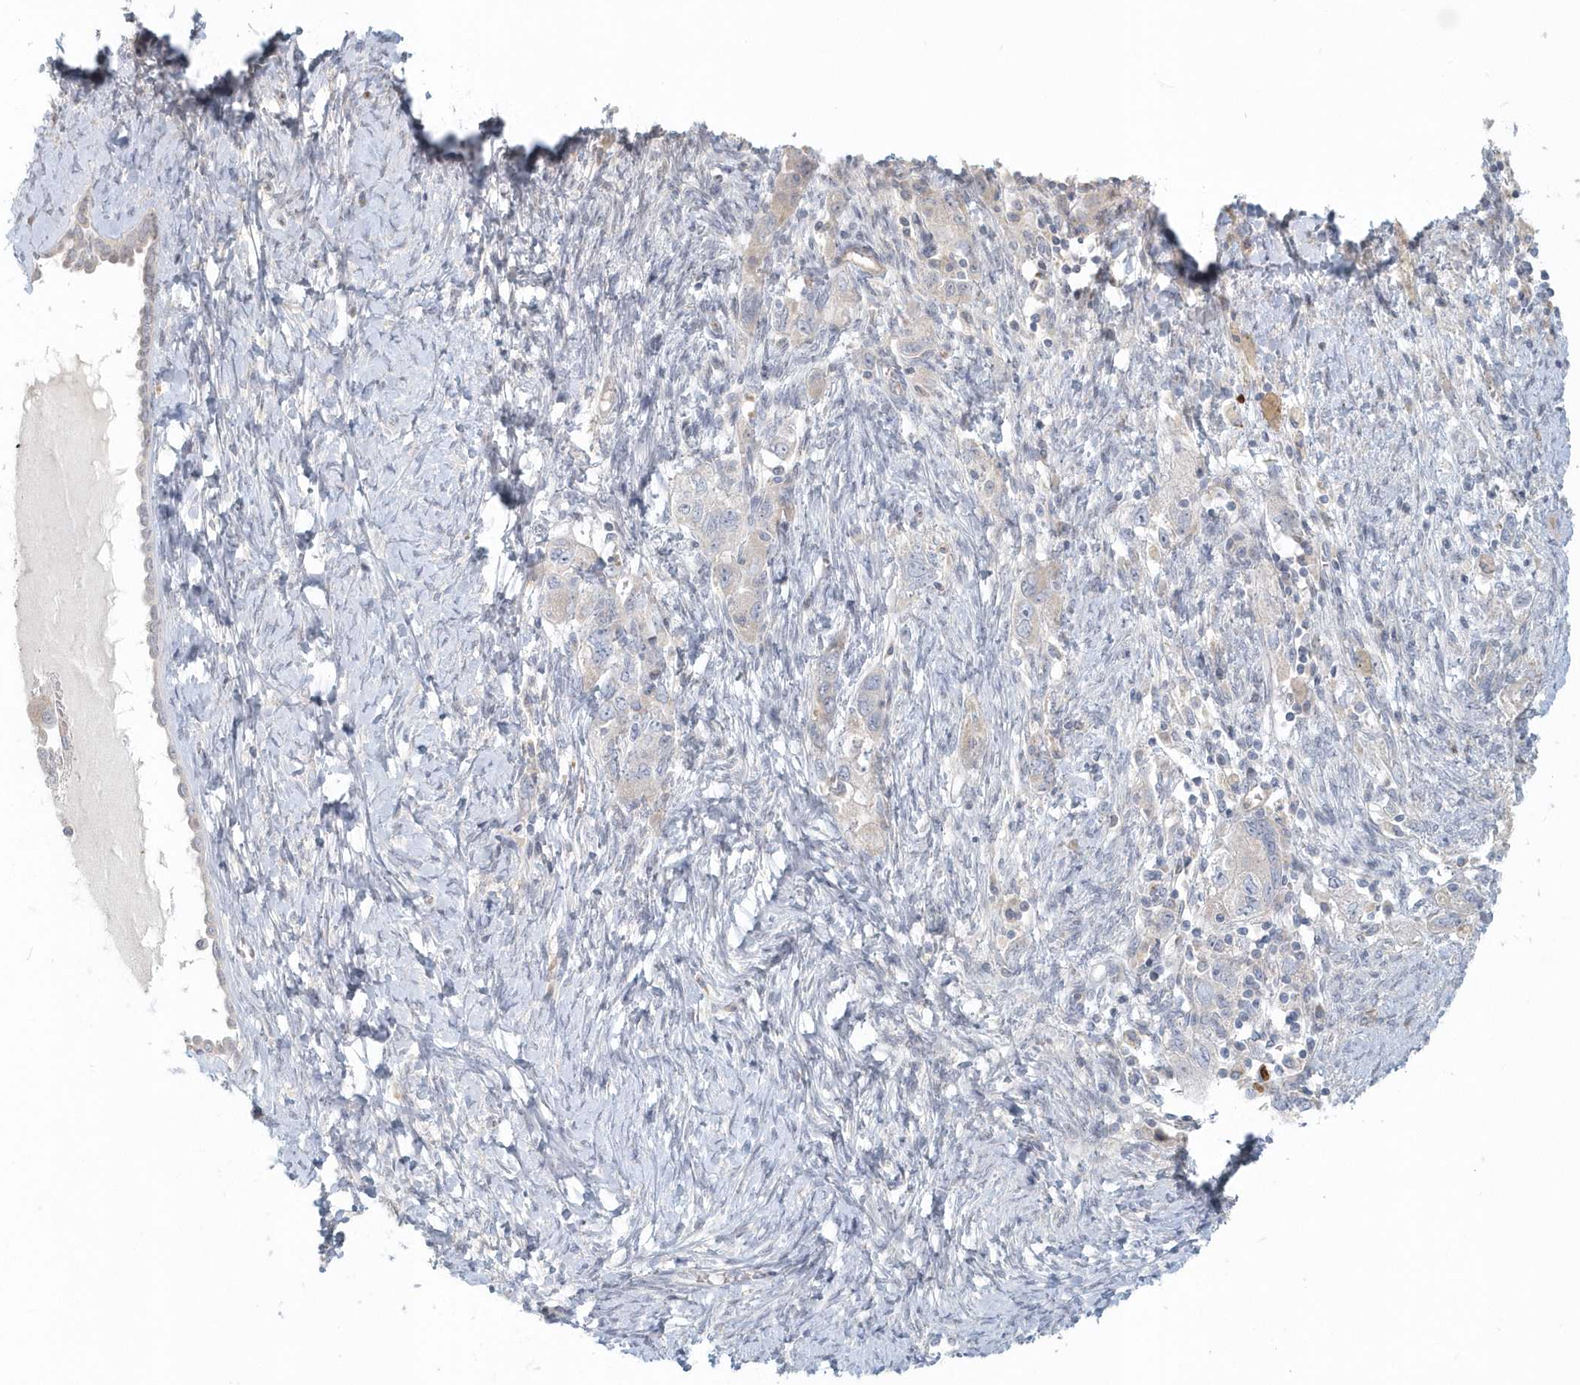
{"staining": {"intensity": "negative", "quantity": "none", "location": "none"}, "tissue": "ovarian cancer", "cell_type": "Tumor cells", "image_type": "cancer", "snomed": [{"axis": "morphology", "description": "Carcinoma, NOS"}, {"axis": "morphology", "description": "Cystadenocarcinoma, serous, NOS"}, {"axis": "topography", "description": "Ovary"}], "caption": "This is an IHC histopathology image of ovarian cancer (serous cystadenocarcinoma). There is no expression in tumor cells.", "gene": "NAPB", "patient": {"sex": "female", "age": 69}}